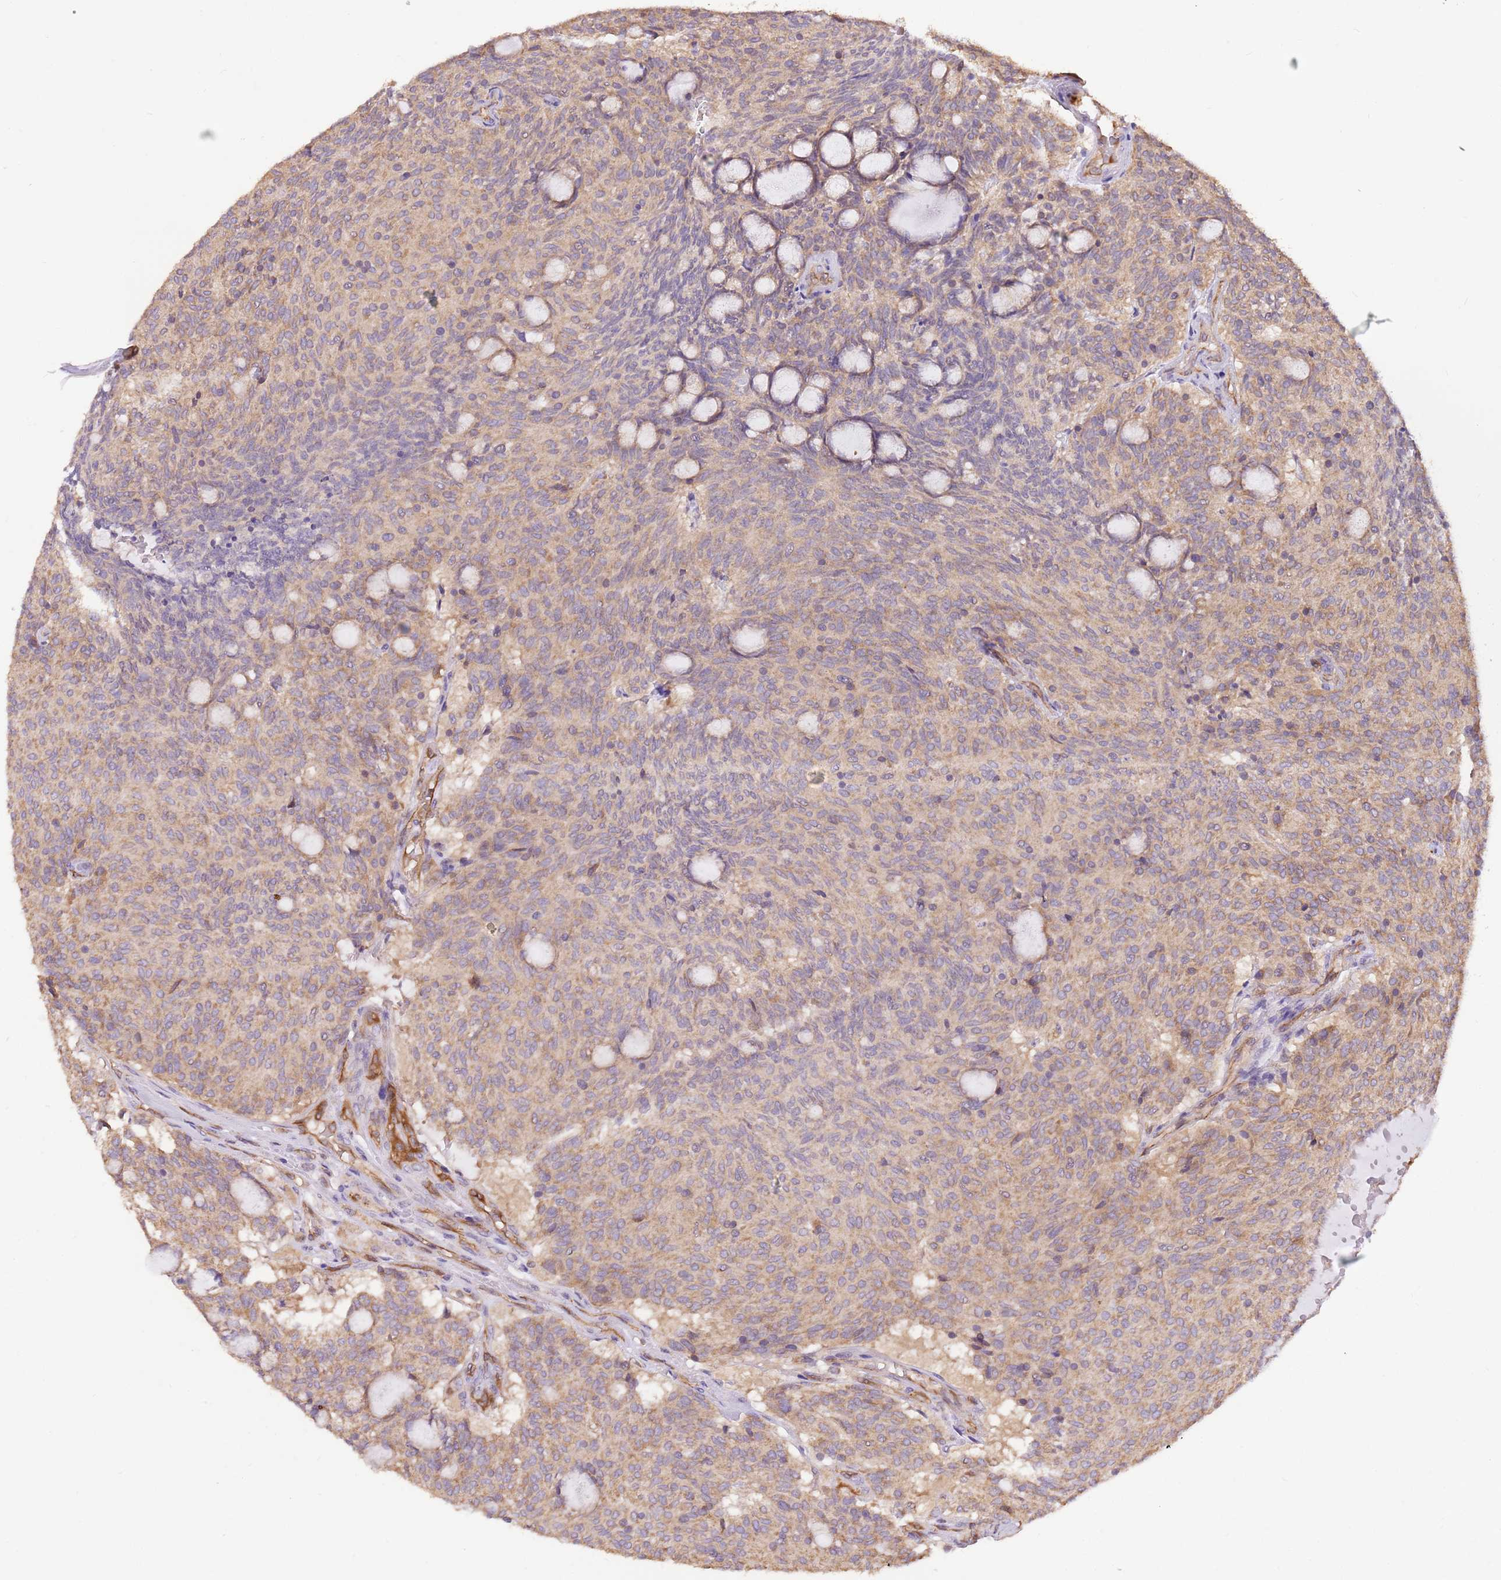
{"staining": {"intensity": "moderate", "quantity": ">75%", "location": "cytoplasmic/membranous"}, "tissue": "carcinoid", "cell_type": "Tumor cells", "image_type": "cancer", "snomed": [{"axis": "morphology", "description": "Carcinoid, malignant, NOS"}, {"axis": "topography", "description": "Pancreas"}], "caption": "The immunohistochemical stain shows moderate cytoplasmic/membranous positivity in tumor cells of carcinoid (malignant) tissue.", "gene": "DOCK9", "patient": {"sex": "female", "age": 54}}